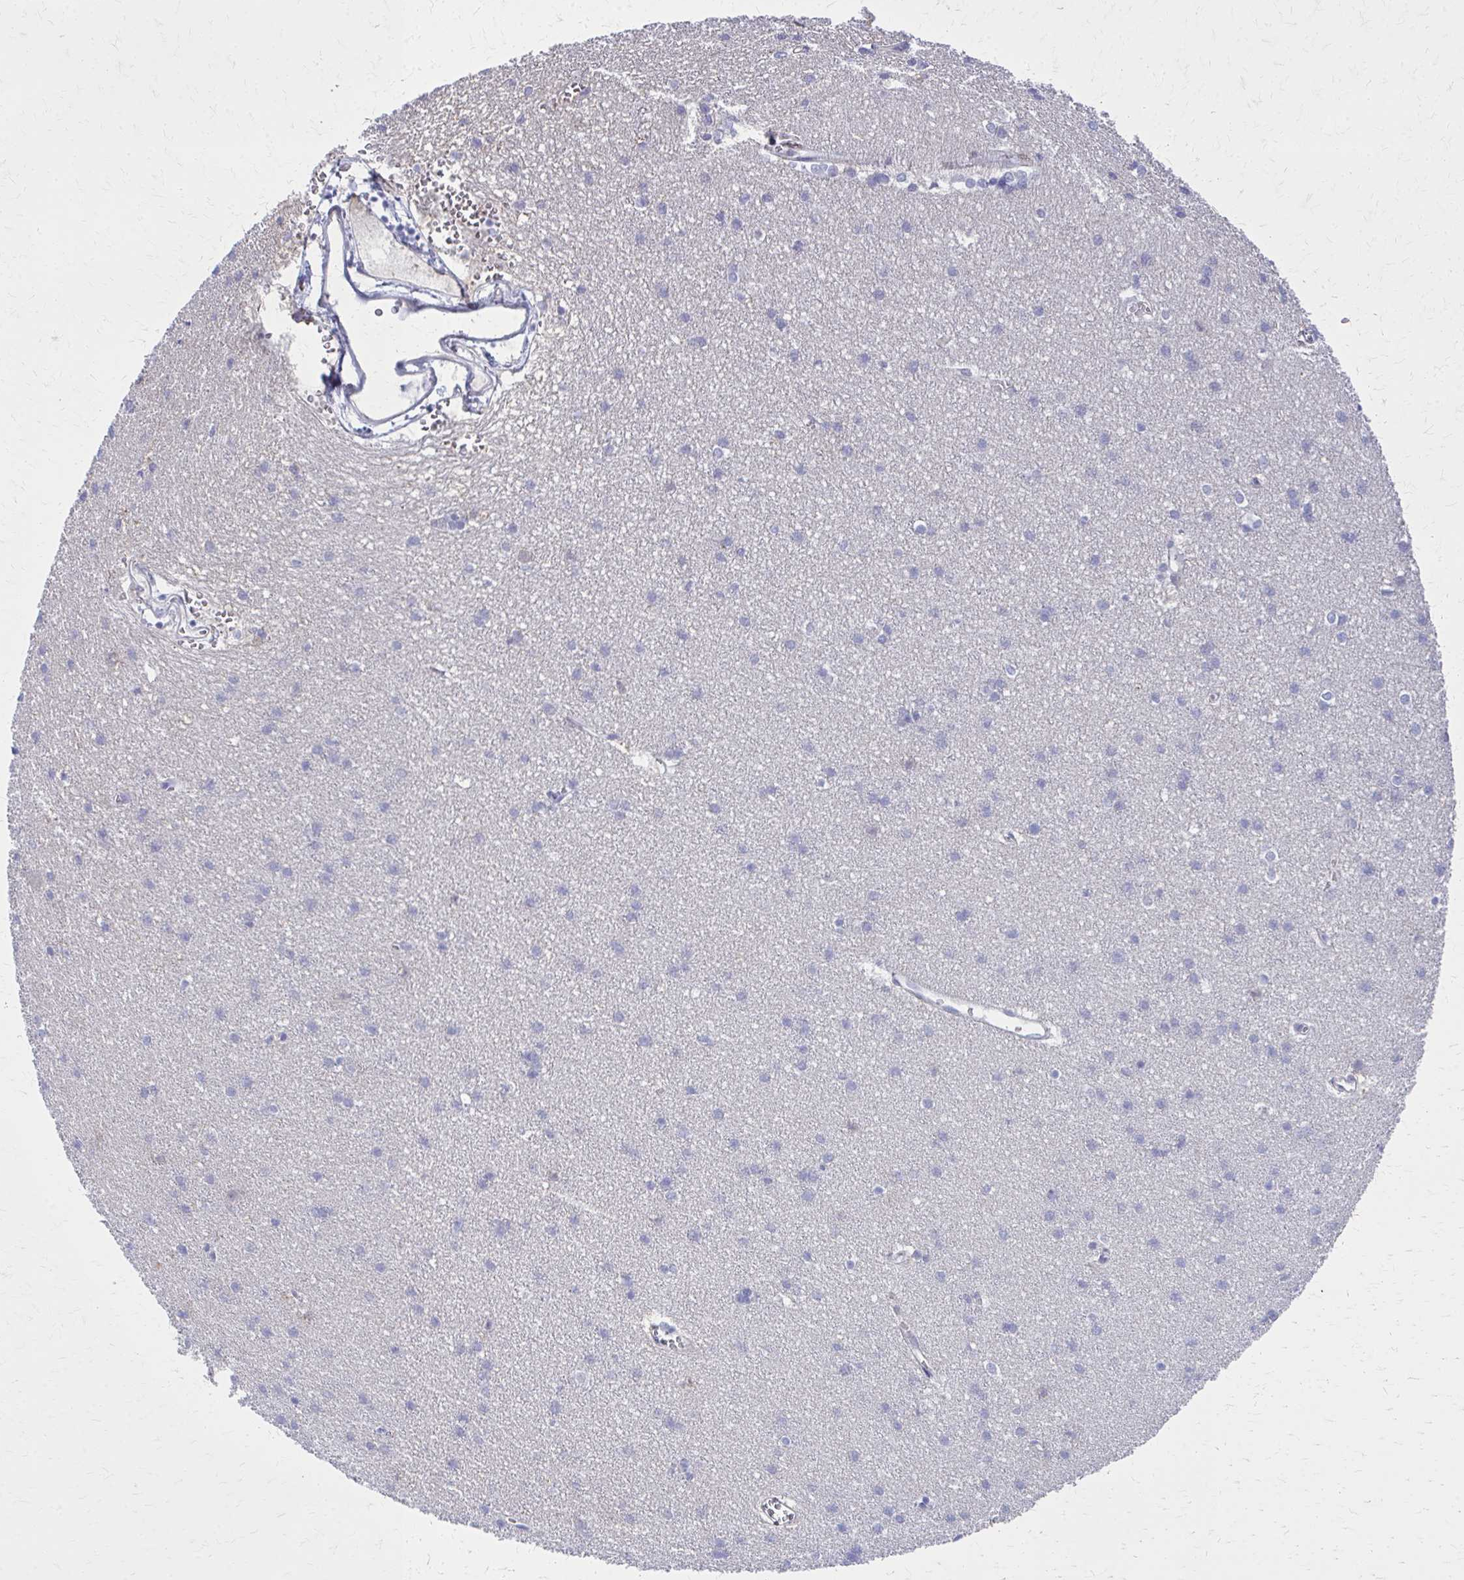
{"staining": {"intensity": "negative", "quantity": "none", "location": "none"}, "tissue": "cerebral cortex", "cell_type": "Endothelial cells", "image_type": "normal", "snomed": [{"axis": "morphology", "description": "Normal tissue, NOS"}, {"axis": "topography", "description": "Cerebral cortex"}], "caption": "Immunohistochemistry histopathology image of normal human cerebral cortex stained for a protein (brown), which displays no staining in endothelial cells.", "gene": "TPSG1", "patient": {"sex": "male", "age": 37}}